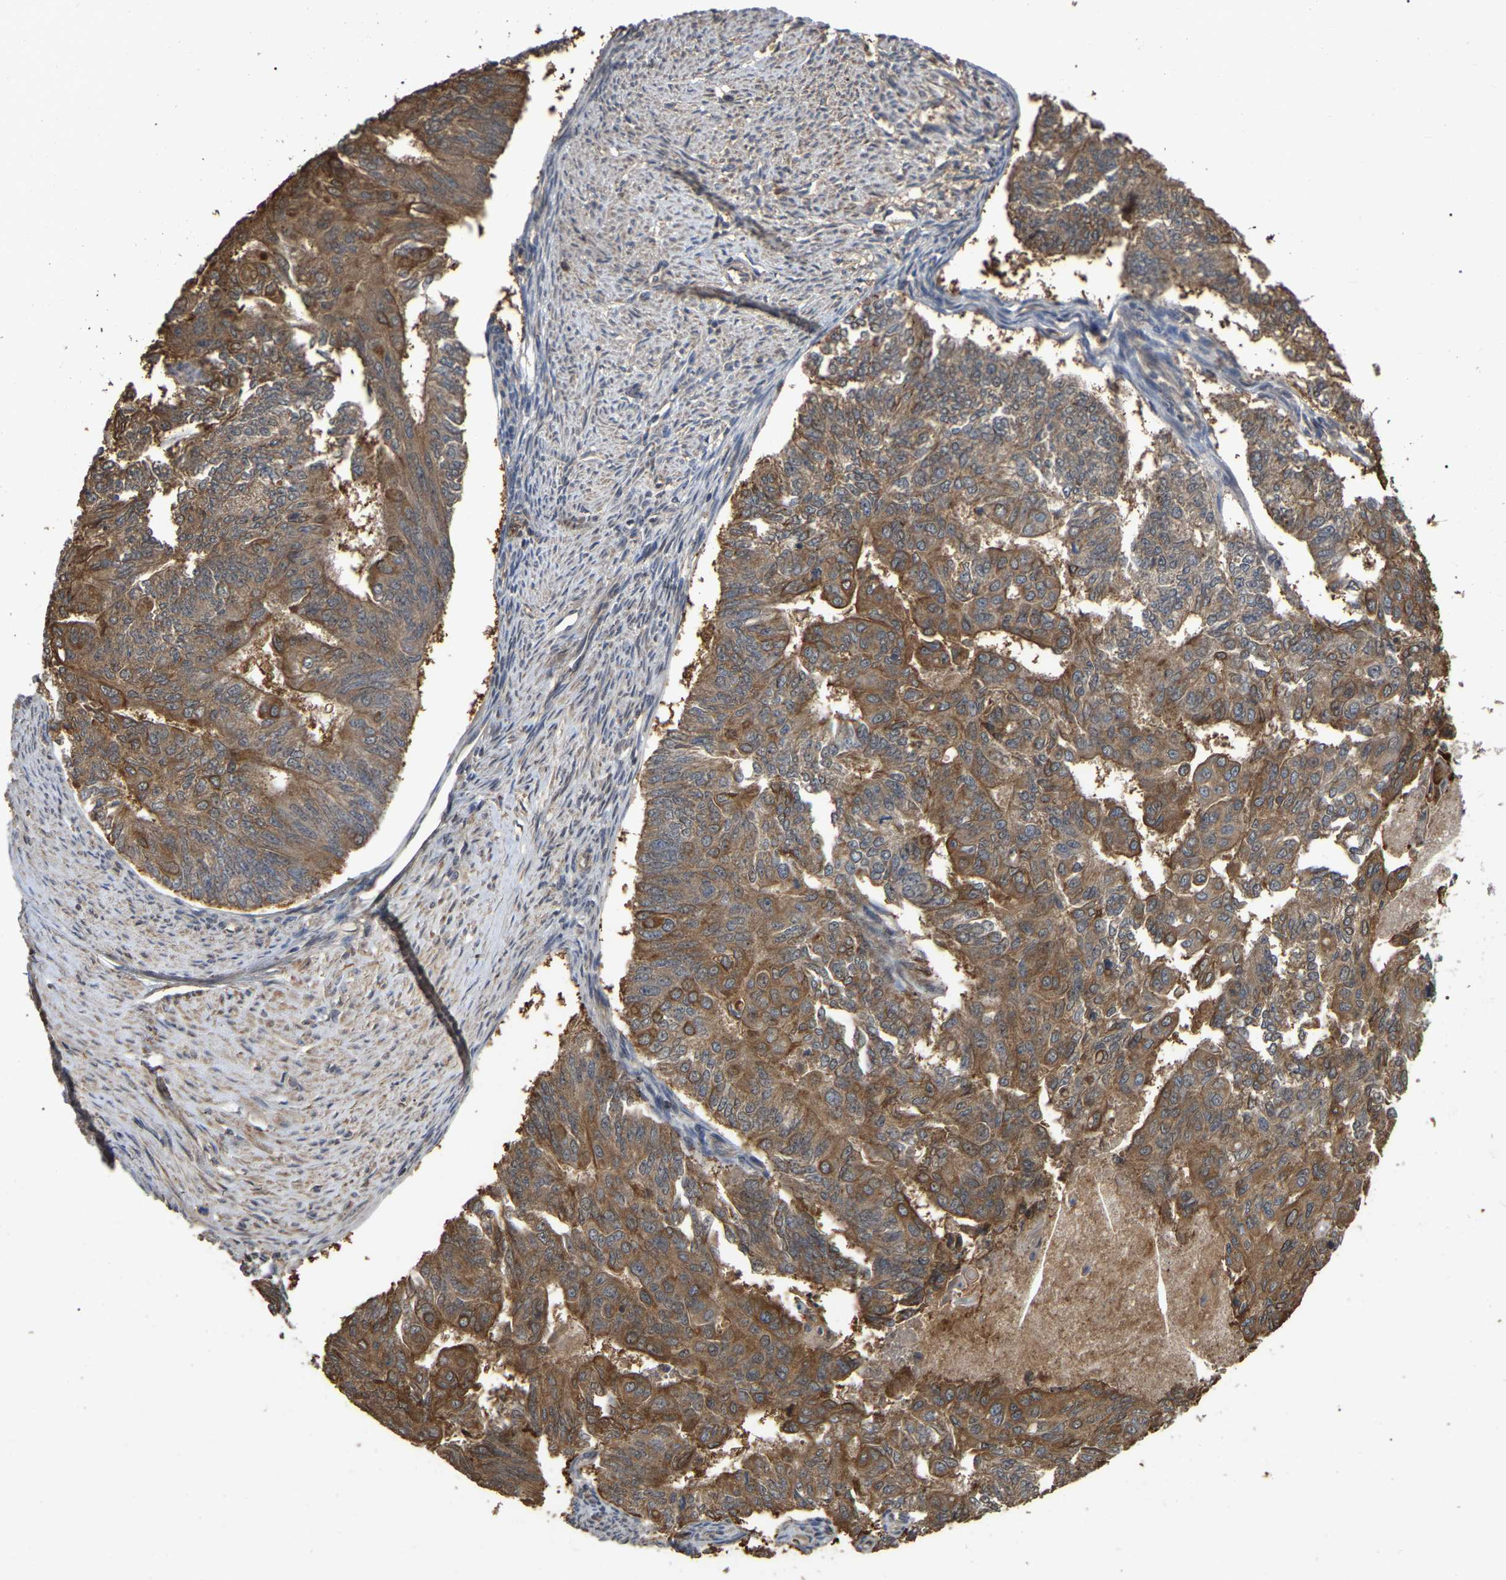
{"staining": {"intensity": "moderate", "quantity": ">75%", "location": "cytoplasmic/membranous"}, "tissue": "endometrial cancer", "cell_type": "Tumor cells", "image_type": "cancer", "snomed": [{"axis": "morphology", "description": "Adenocarcinoma, NOS"}, {"axis": "topography", "description": "Endometrium"}], "caption": "Immunohistochemistry (IHC) photomicrograph of endometrial cancer (adenocarcinoma) stained for a protein (brown), which shows medium levels of moderate cytoplasmic/membranous expression in approximately >75% of tumor cells.", "gene": "FAM219A", "patient": {"sex": "female", "age": 32}}